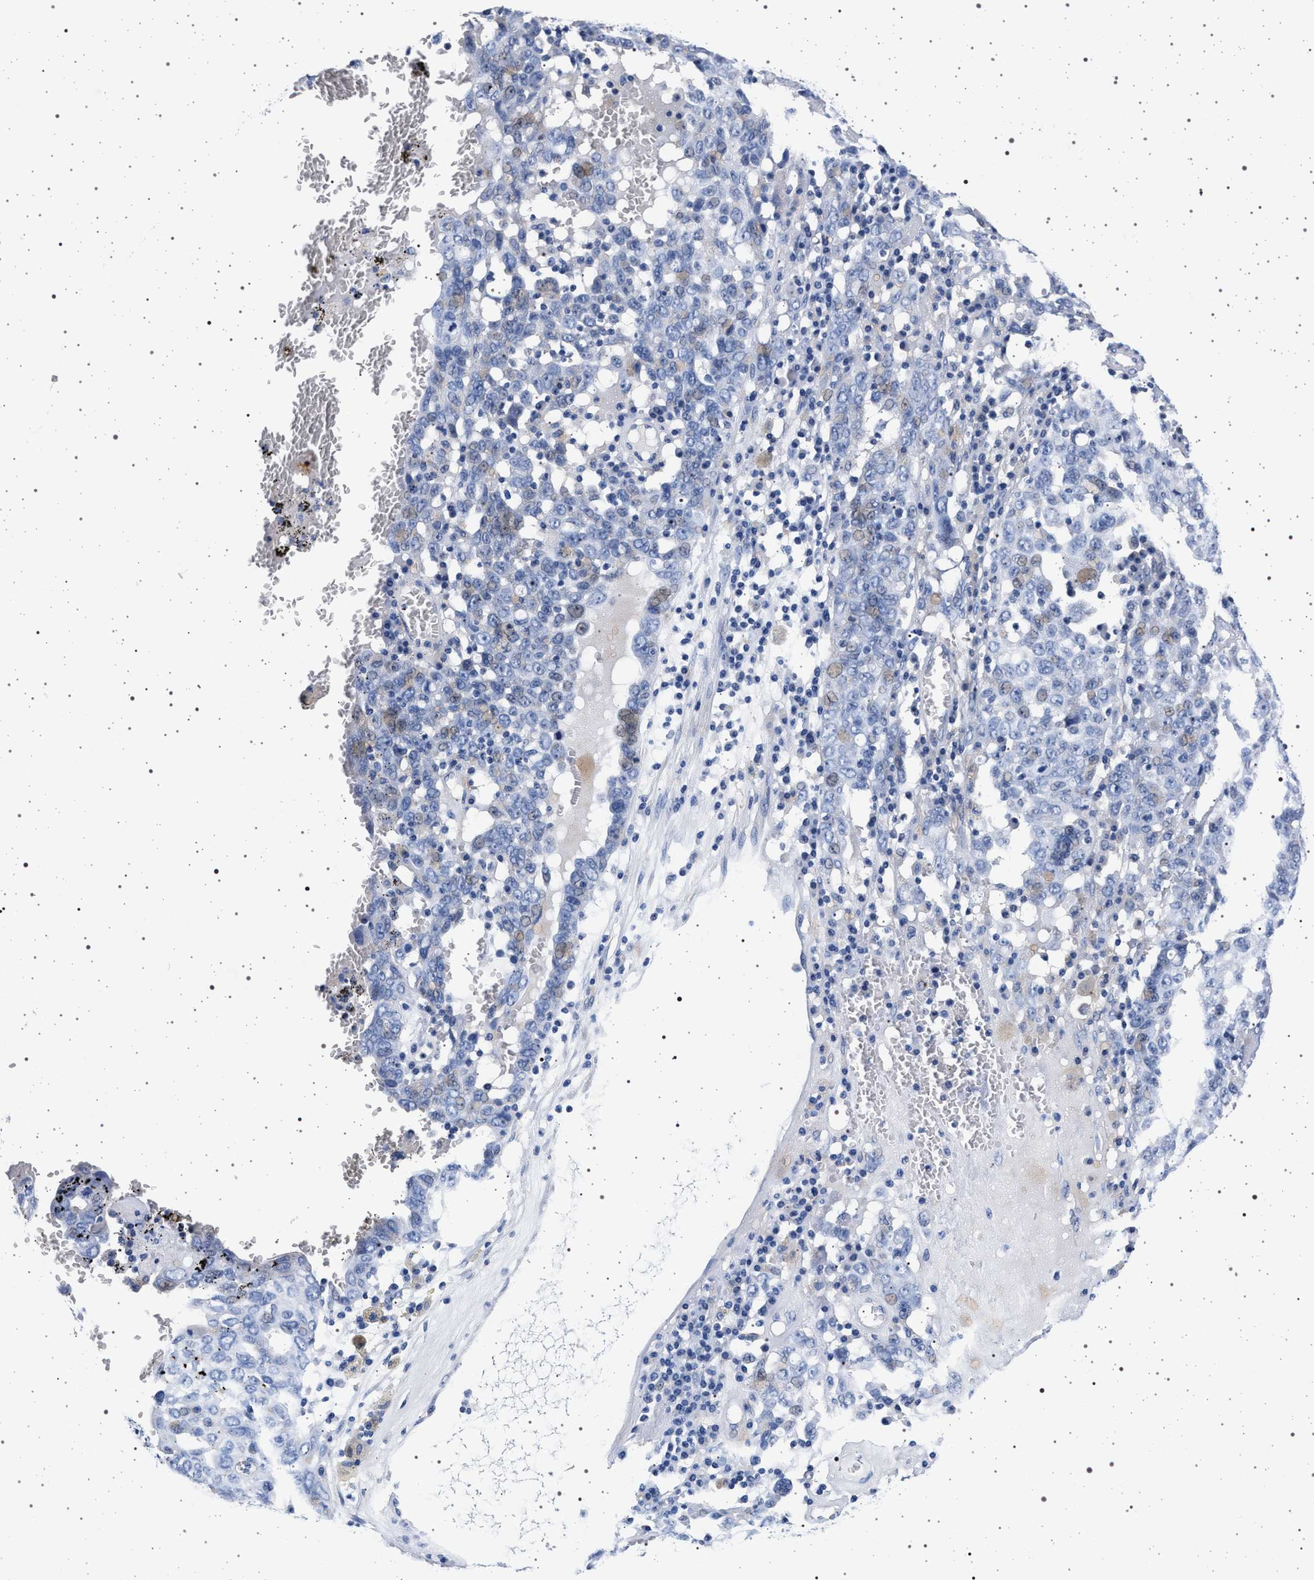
{"staining": {"intensity": "negative", "quantity": "none", "location": "none"}, "tissue": "ovarian cancer", "cell_type": "Tumor cells", "image_type": "cancer", "snomed": [{"axis": "morphology", "description": "Carcinoma, endometroid"}, {"axis": "topography", "description": "Ovary"}], "caption": "This histopathology image is of ovarian endometroid carcinoma stained with immunohistochemistry to label a protein in brown with the nuclei are counter-stained blue. There is no expression in tumor cells.", "gene": "SLC9A1", "patient": {"sex": "female", "age": 62}}